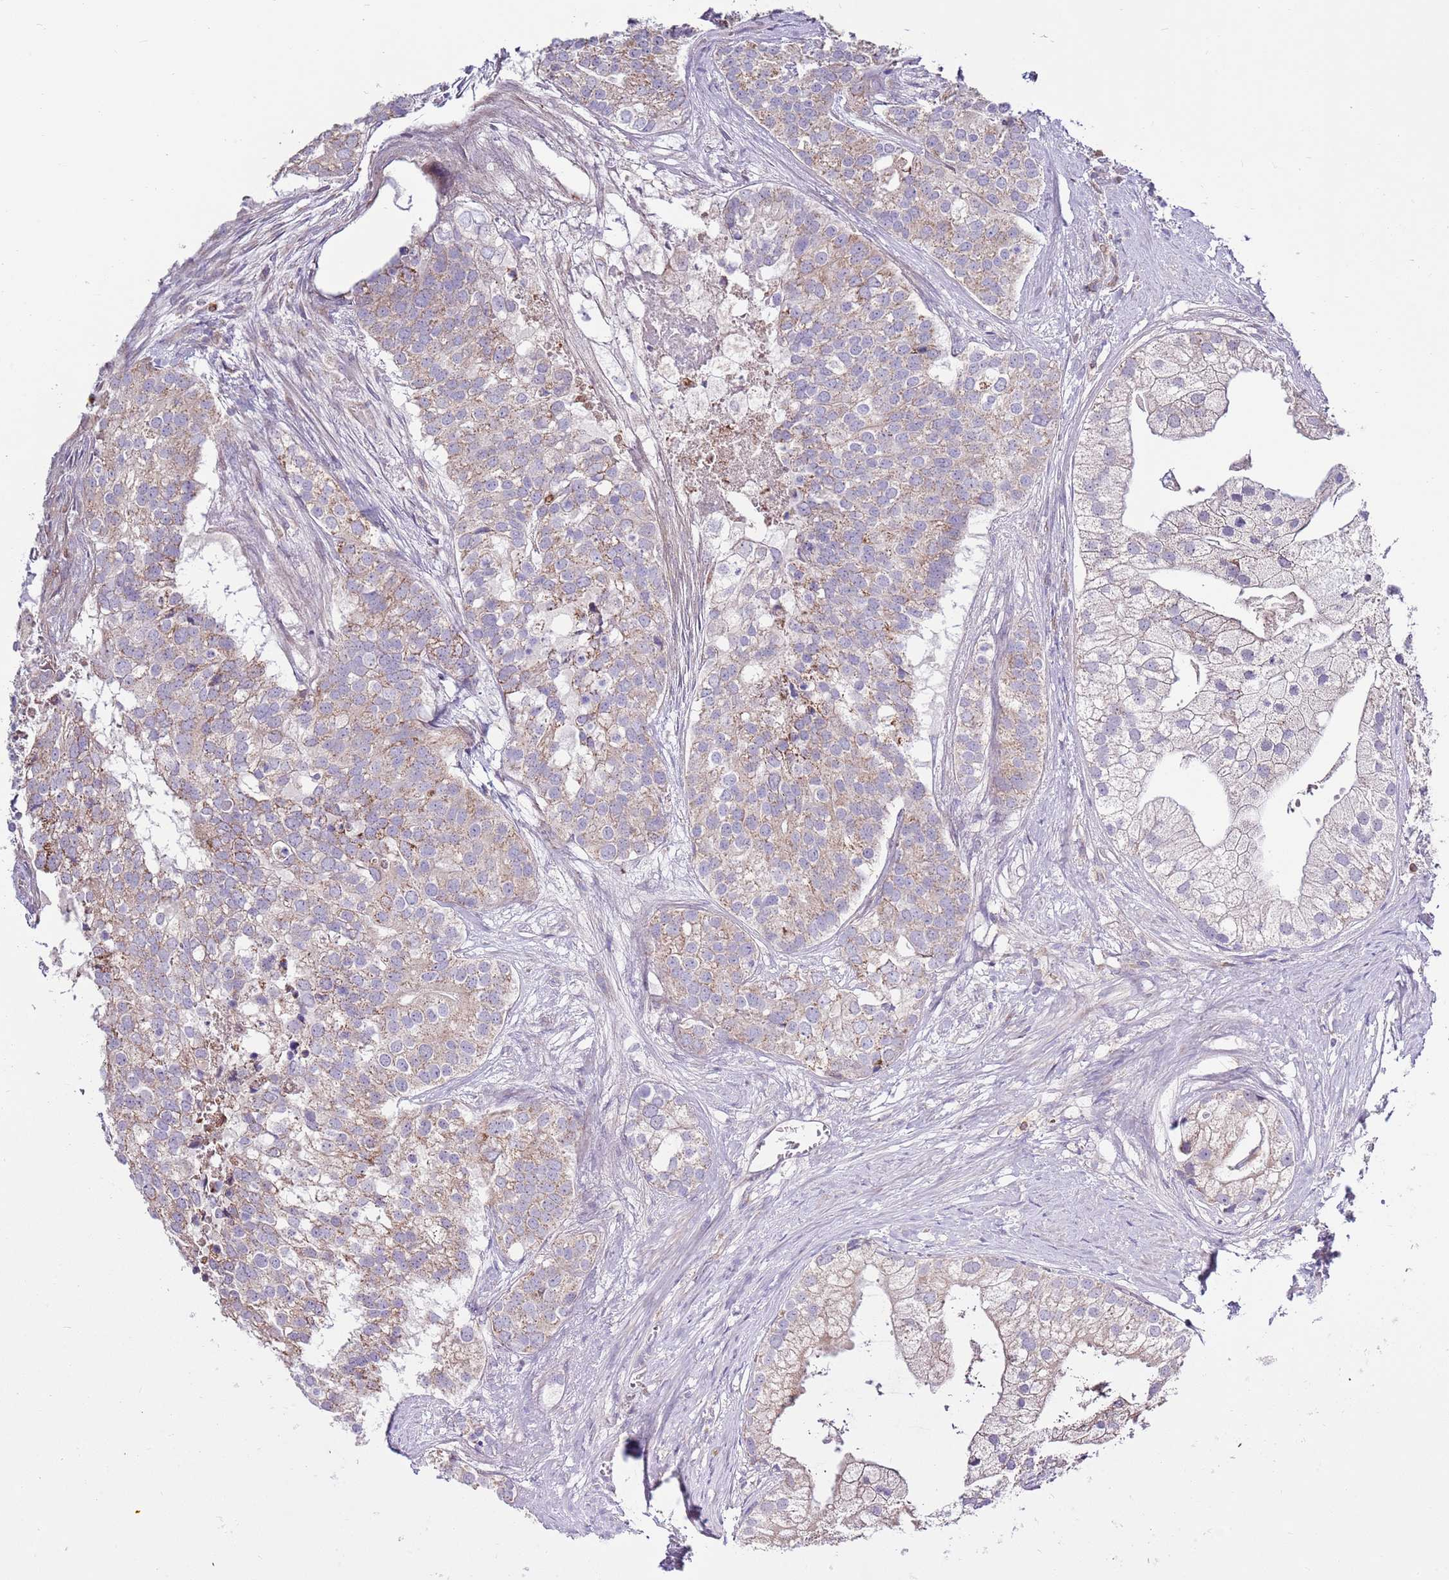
{"staining": {"intensity": "weak", "quantity": "25%-75%", "location": "cytoplasmic/membranous"}, "tissue": "prostate cancer", "cell_type": "Tumor cells", "image_type": "cancer", "snomed": [{"axis": "morphology", "description": "Adenocarcinoma, High grade"}, {"axis": "topography", "description": "Prostate"}], "caption": "DAB (3,3'-diaminobenzidine) immunohistochemical staining of human prostate cancer (high-grade adenocarcinoma) demonstrates weak cytoplasmic/membranous protein expression in about 25%-75% of tumor cells. (brown staining indicates protein expression, while blue staining denotes nuclei).", "gene": "SMG1", "patient": {"sex": "male", "age": 62}}